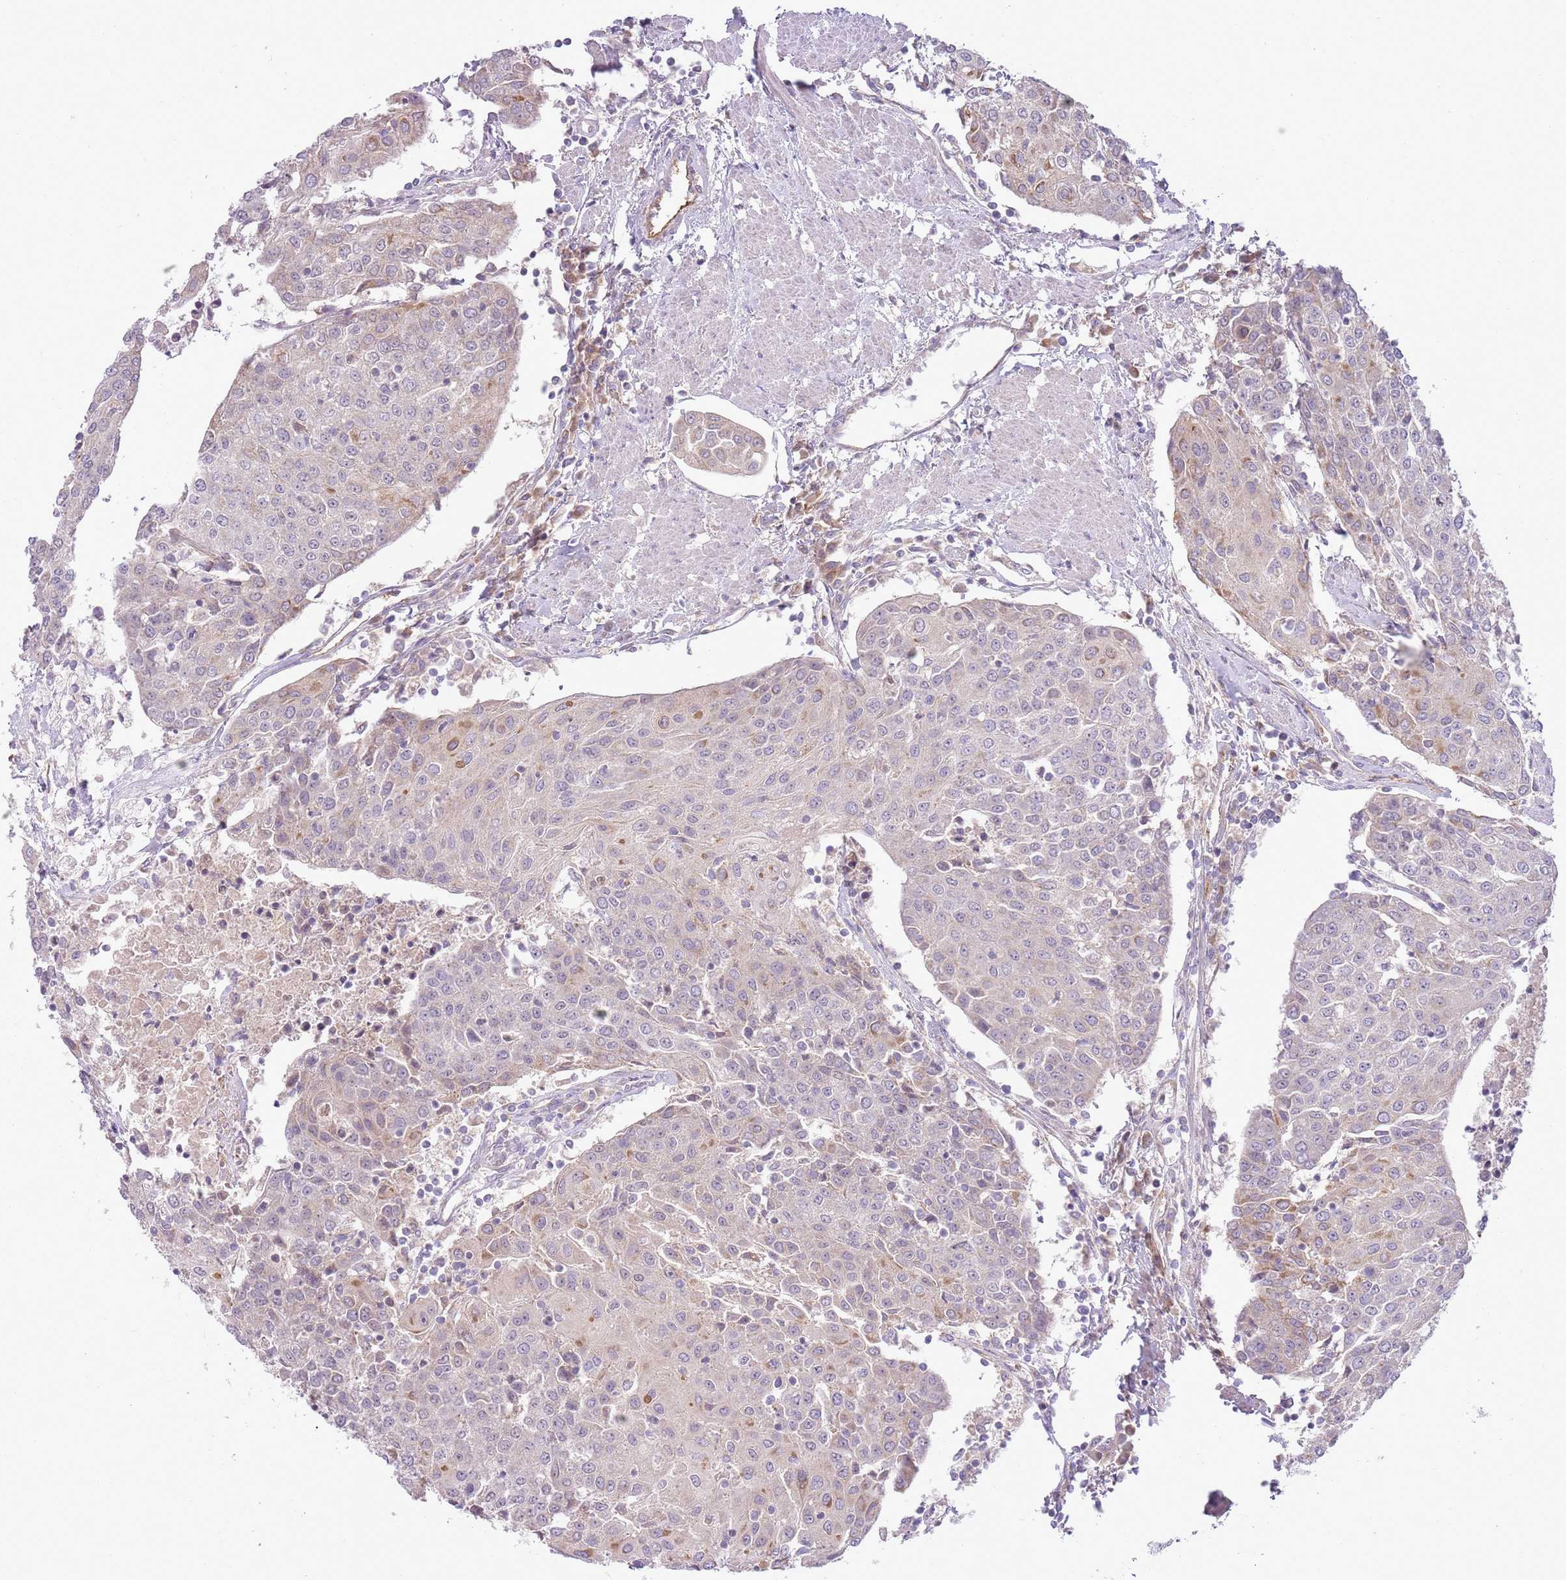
{"staining": {"intensity": "weak", "quantity": "<25%", "location": "cytoplasmic/membranous"}, "tissue": "urothelial cancer", "cell_type": "Tumor cells", "image_type": "cancer", "snomed": [{"axis": "morphology", "description": "Urothelial carcinoma, High grade"}, {"axis": "topography", "description": "Urinary bladder"}], "caption": "Tumor cells are negative for brown protein staining in urothelial carcinoma (high-grade).", "gene": "SKOR2", "patient": {"sex": "female", "age": 85}}